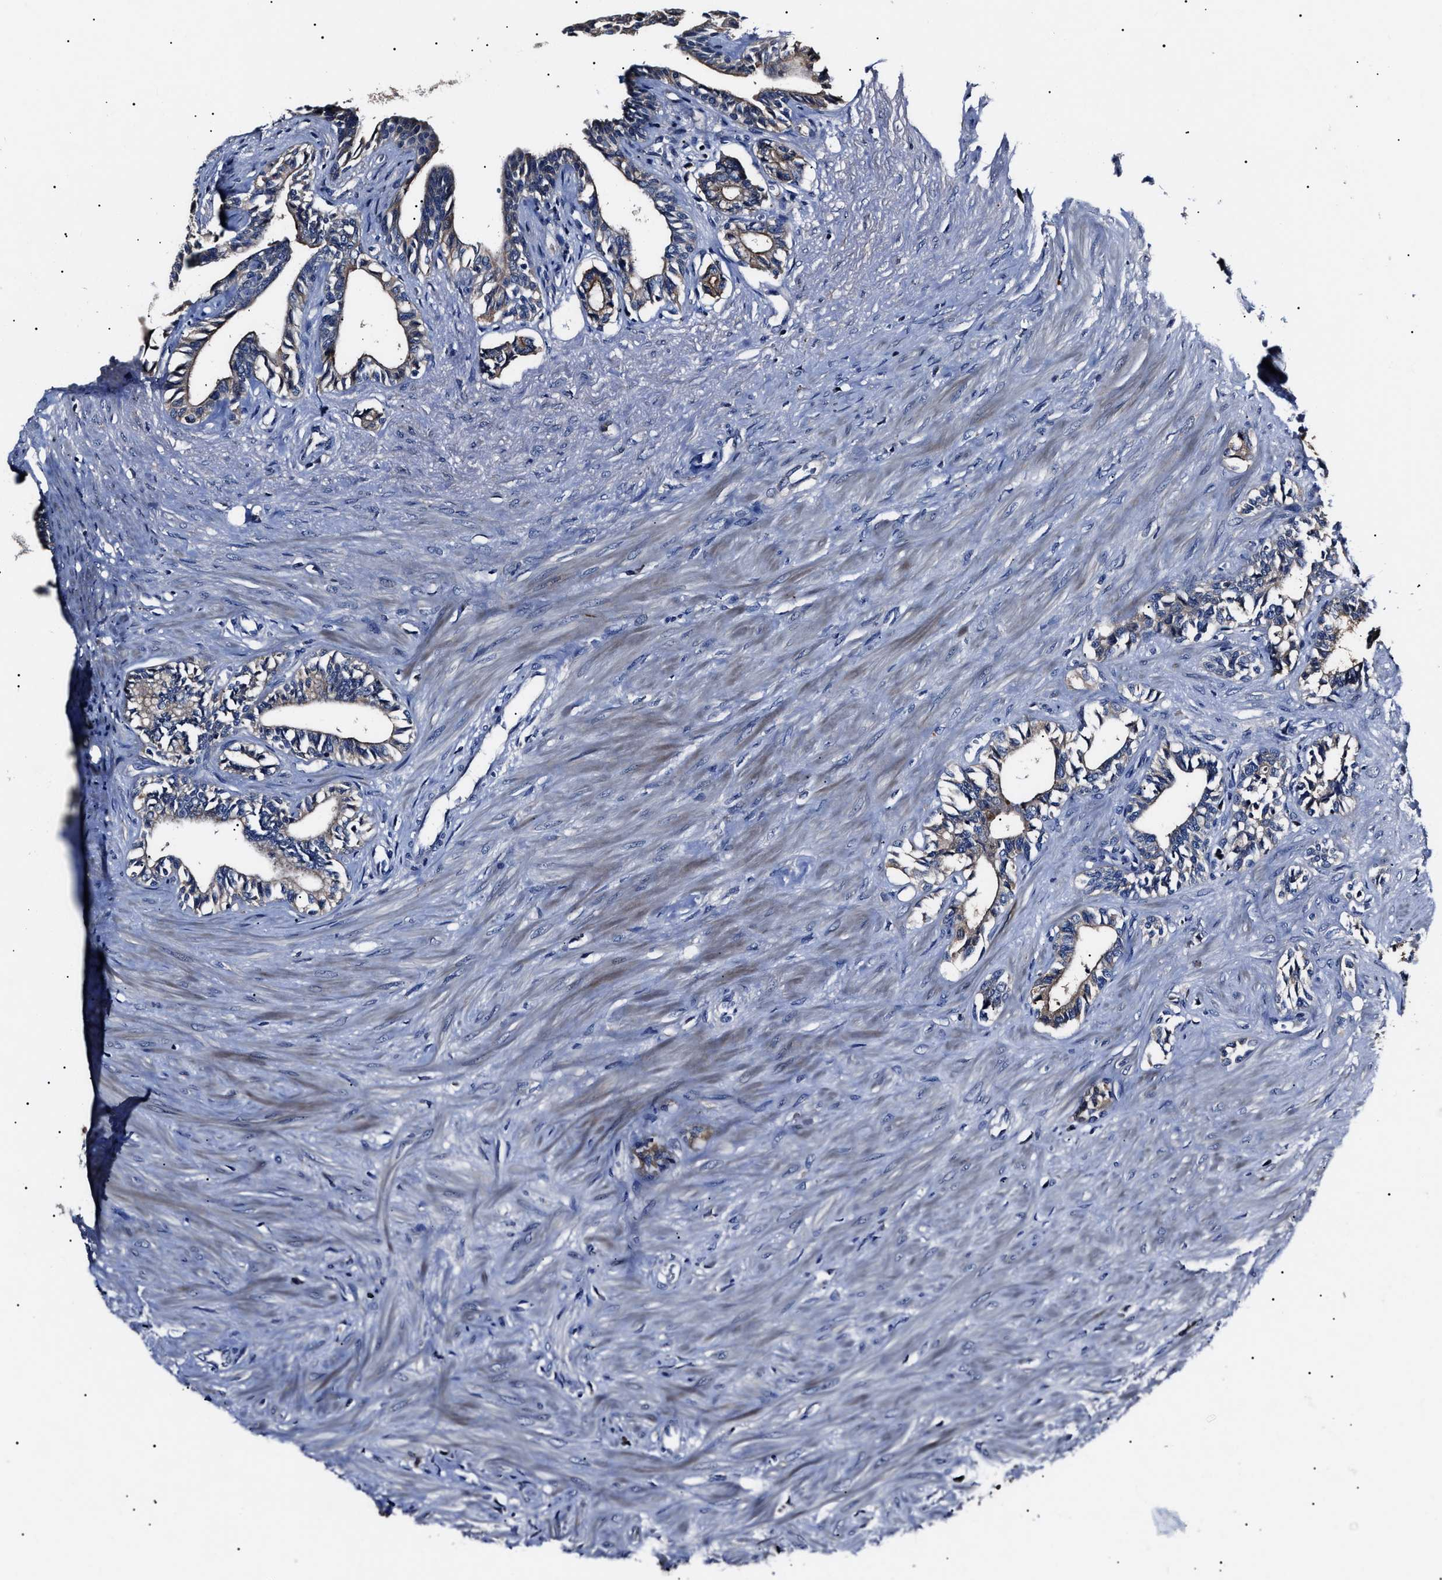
{"staining": {"intensity": "moderate", "quantity": "25%-75%", "location": "cytoplasmic/membranous"}, "tissue": "seminal vesicle", "cell_type": "Glandular cells", "image_type": "normal", "snomed": [{"axis": "morphology", "description": "Normal tissue, NOS"}, {"axis": "morphology", "description": "Adenocarcinoma, High grade"}, {"axis": "topography", "description": "Prostate"}, {"axis": "topography", "description": "Seminal veicle"}], "caption": "The histopathology image displays staining of normal seminal vesicle, revealing moderate cytoplasmic/membranous protein expression (brown color) within glandular cells.", "gene": "IFT81", "patient": {"sex": "male", "age": 55}}